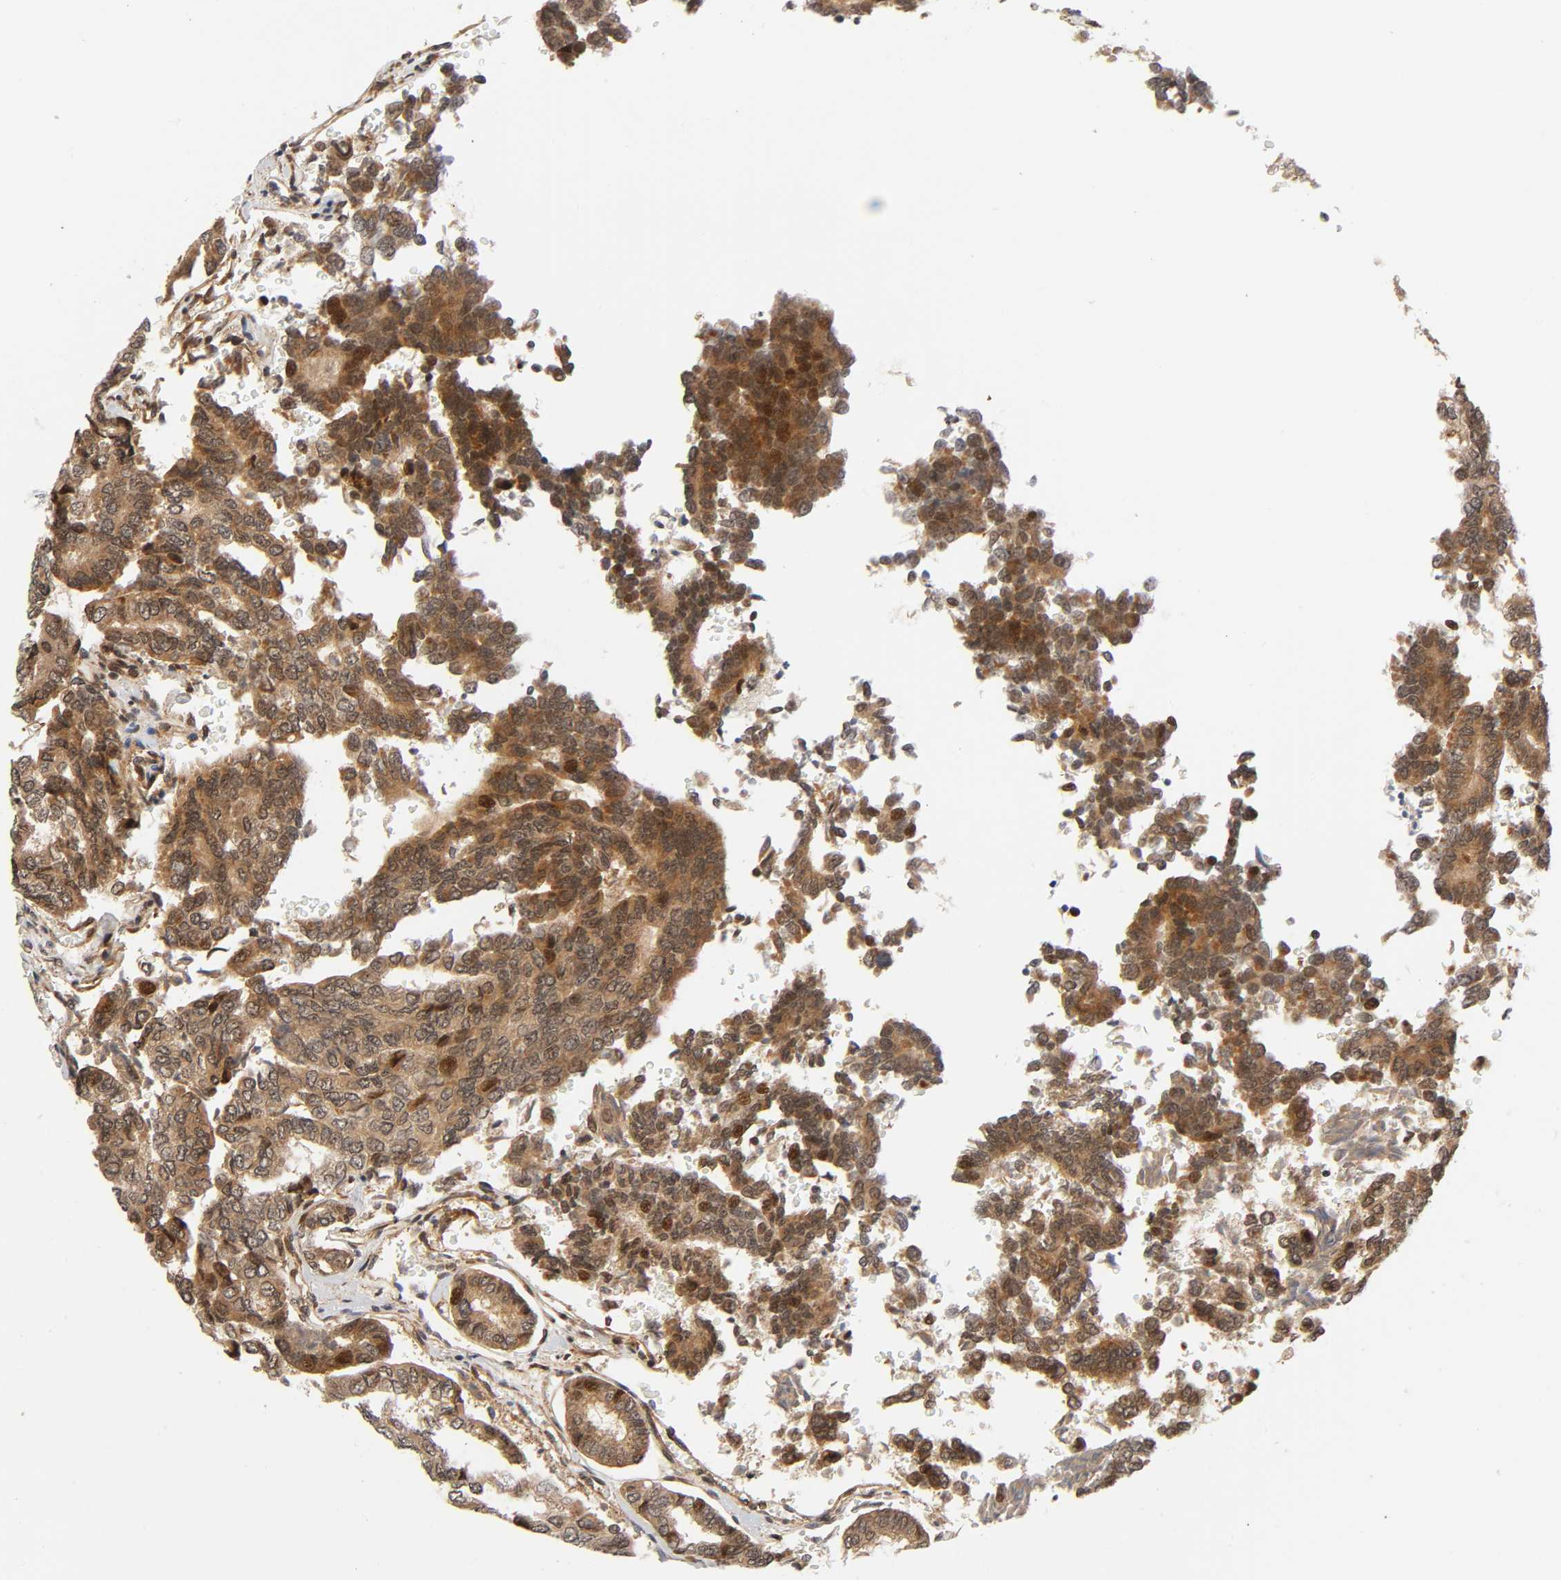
{"staining": {"intensity": "moderate", "quantity": ">75%", "location": "cytoplasmic/membranous,nuclear"}, "tissue": "thyroid cancer", "cell_type": "Tumor cells", "image_type": "cancer", "snomed": [{"axis": "morphology", "description": "Papillary adenocarcinoma, NOS"}, {"axis": "topography", "description": "Thyroid gland"}], "caption": "IHC image of neoplastic tissue: thyroid cancer (papillary adenocarcinoma) stained using immunohistochemistry (IHC) demonstrates medium levels of moderate protein expression localized specifically in the cytoplasmic/membranous and nuclear of tumor cells, appearing as a cytoplasmic/membranous and nuclear brown color.", "gene": "IQCJ-SCHIP1", "patient": {"sex": "female", "age": 35}}